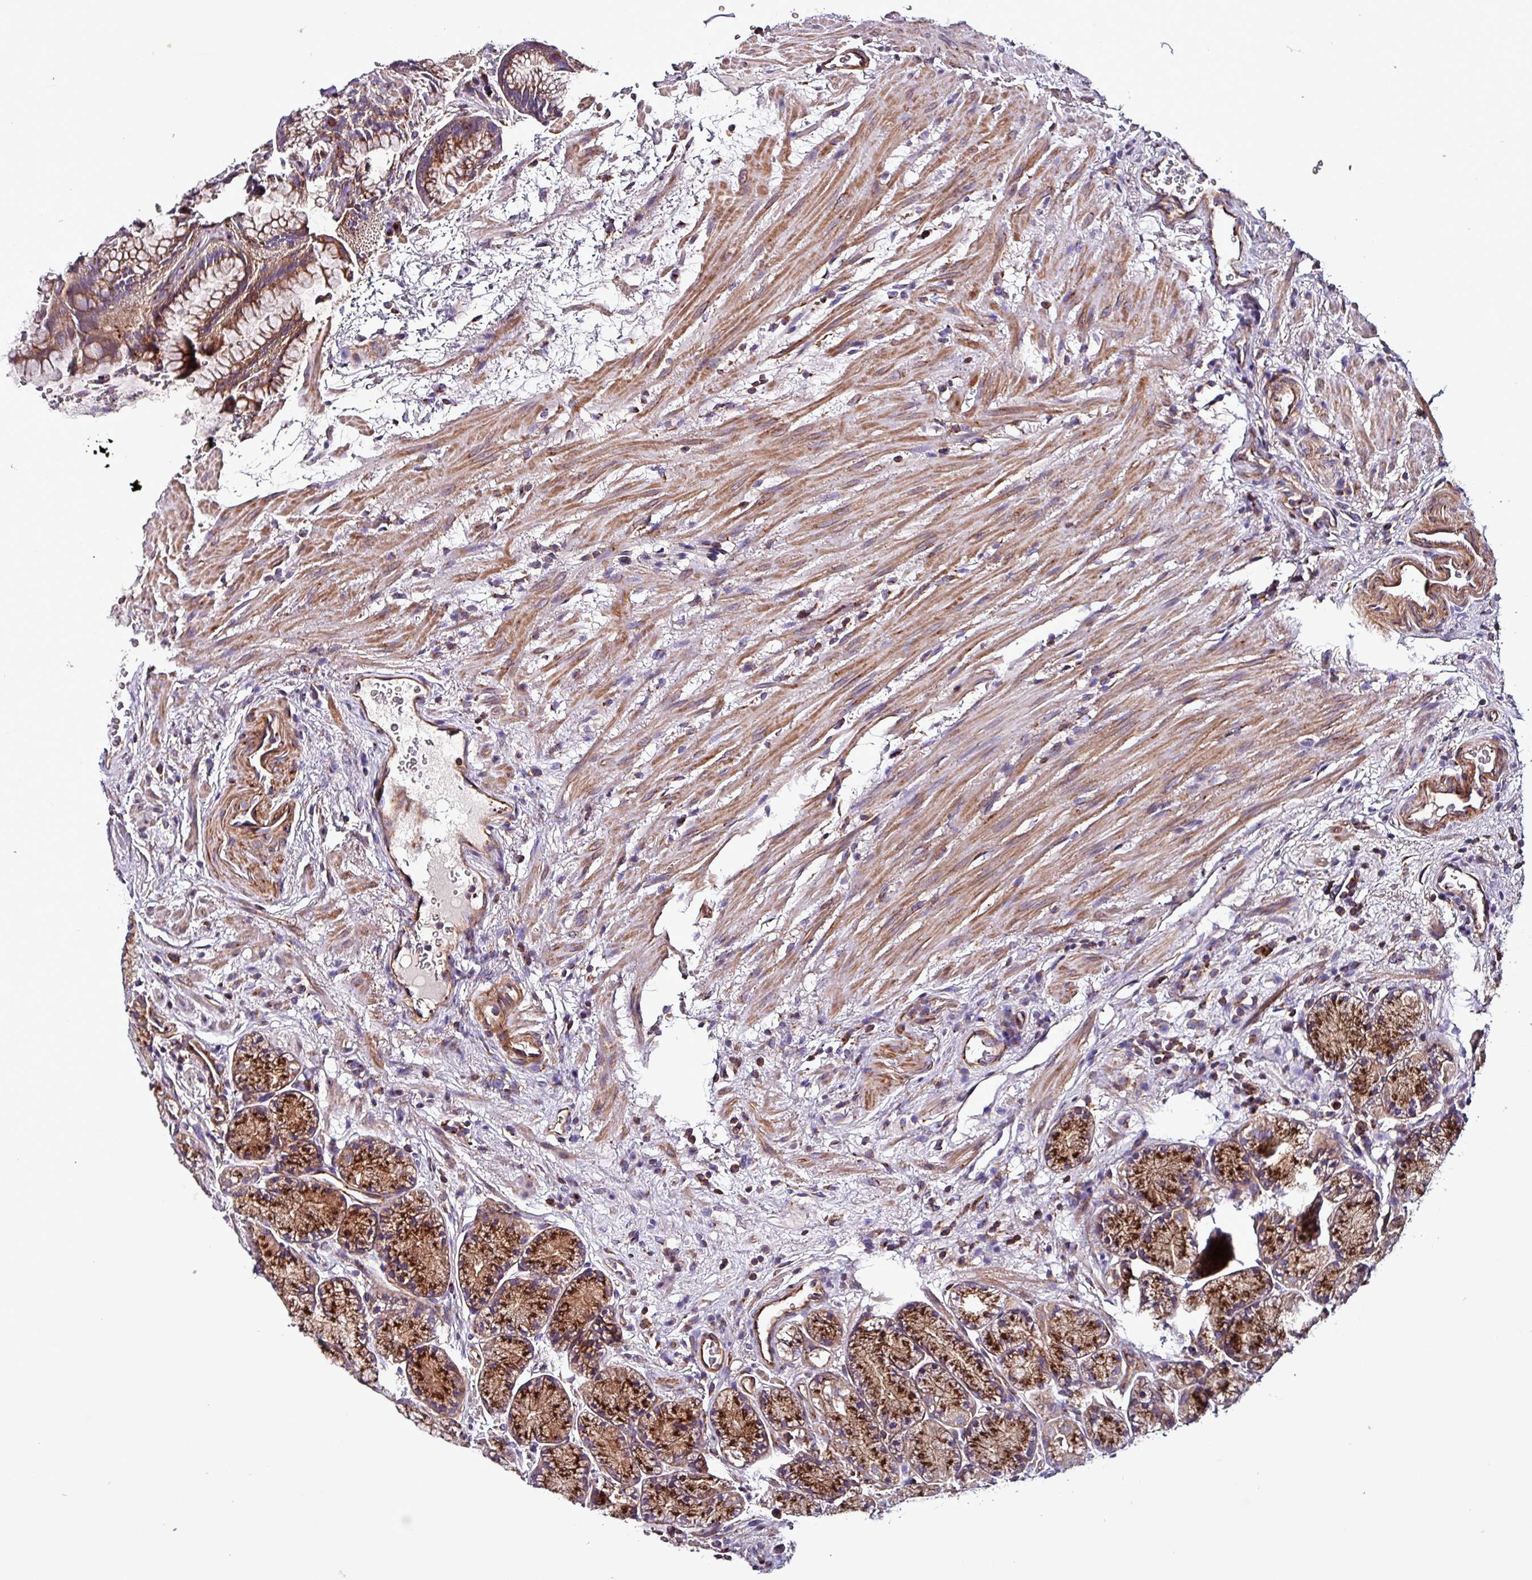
{"staining": {"intensity": "moderate", "quantity": ">75%", "location": "cytoplasmic/membranous"}, "tissue": "stomach", "cell_type": "Glandular cells", "image_type": "normal", "snomed": [{"axis": "morphology", "description": "Normal tissue, NOS"}, {"axis": "topography", "description": "Stomach"}], "caption": "Immunohistochemical staining of unremarkable human stomach displays >75% levels of moderate cytoplasmic/membranous protein expression in about >75% of glandular cells. (IHC, brightfield microscopy, high magnification).", "gene": "VAMP4", "patient": {"sex": "male", "age": 63}}